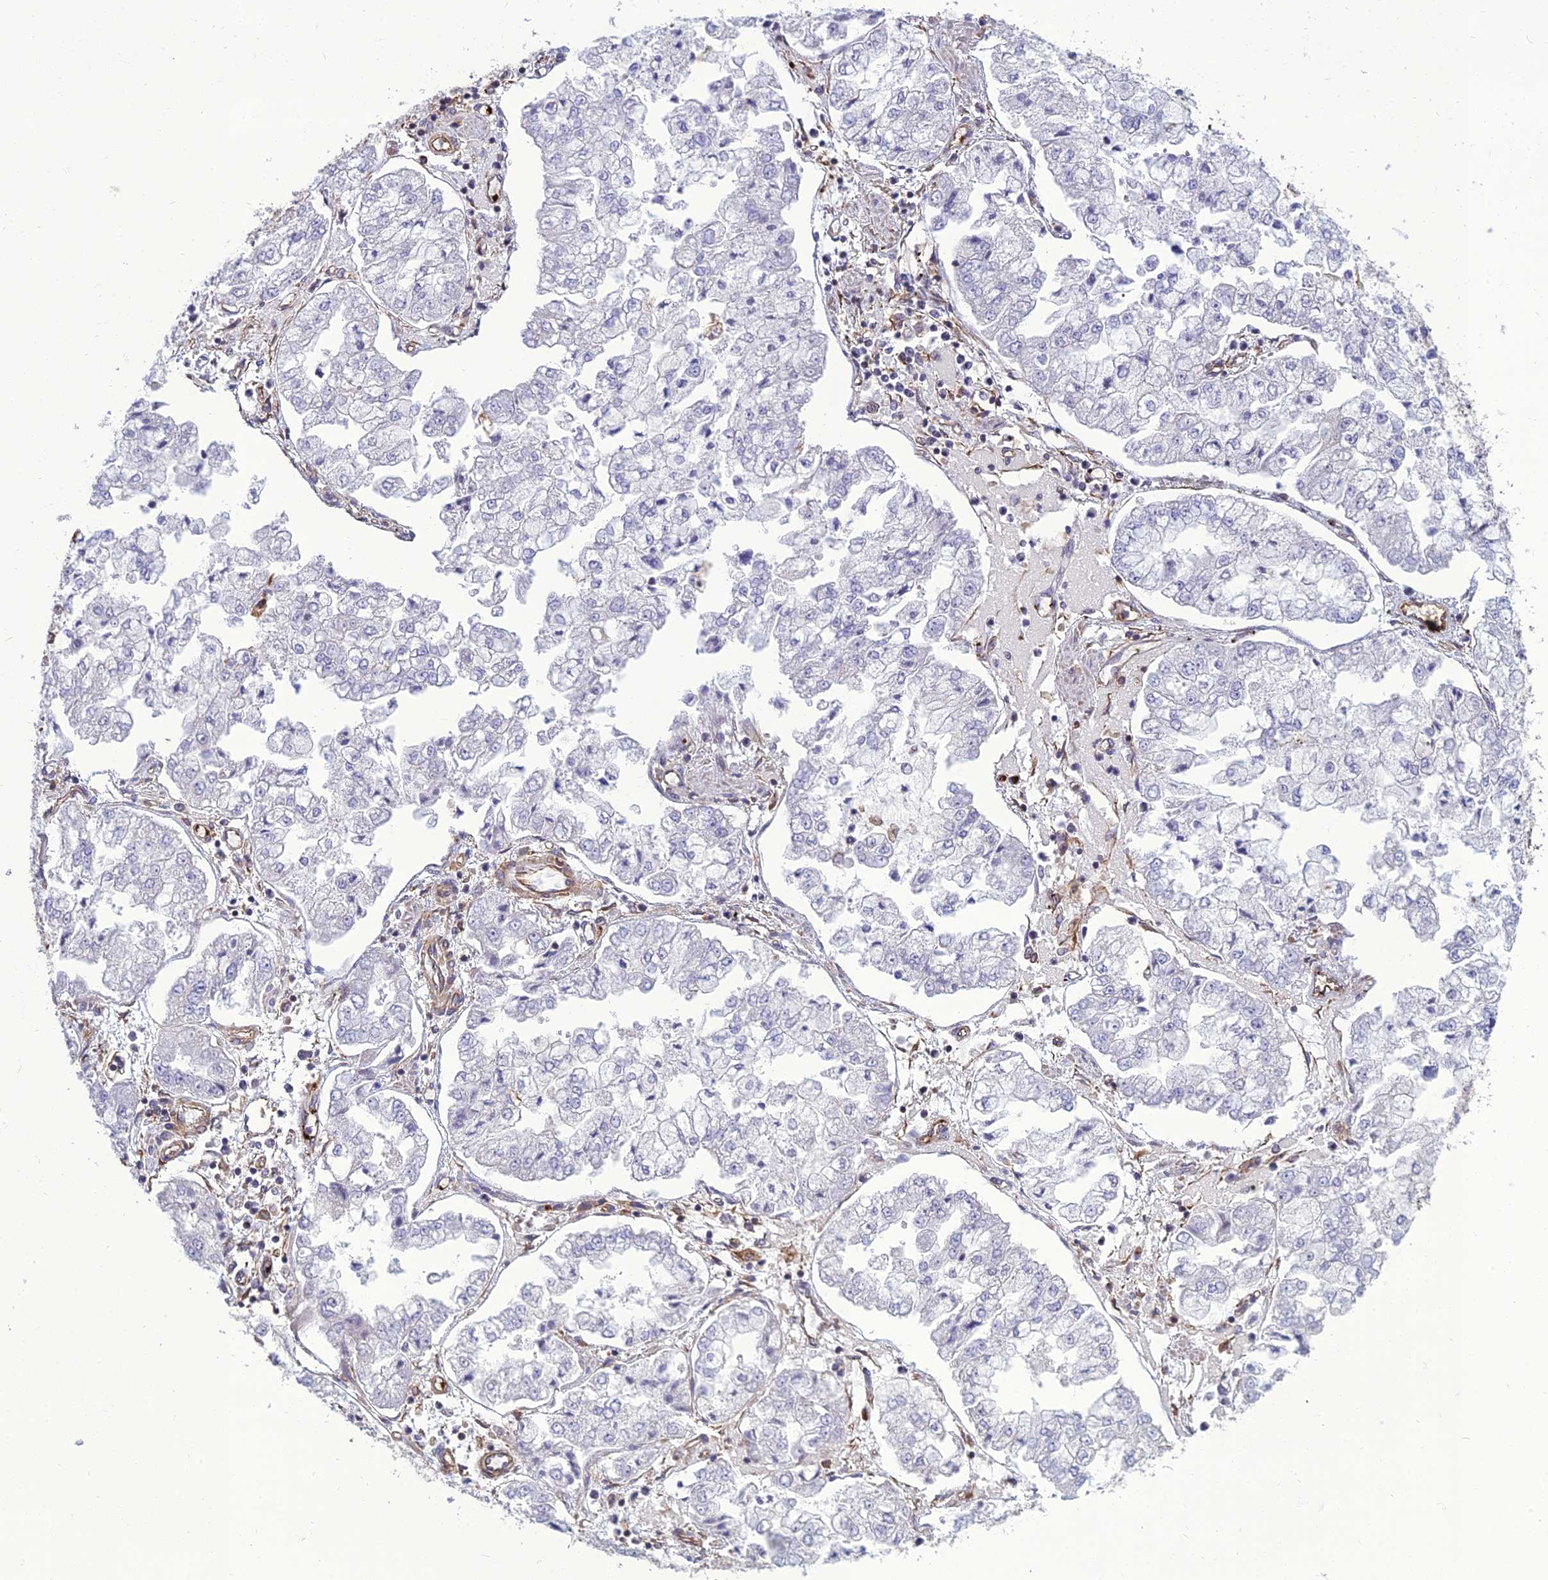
{"staining": {"intensity": "negative", "quantity": "none", "location": "none"}, "tissue": "stomach cancer", "cell_type": "Tumor cells", "image_type": "cancer", "snomed": [{"axis": "morphology", "description": "Adenocarcinoma, NOS"}, {"axis": "topography", "description": "Stomach"}], "caption": "Tumor cells show no significant expression in stomach cancer. (Stains: DAB immunohistochemistry (IHC) with hematoxylin counter stain, Microscopy: brightfield microscopy at high magnification).", "gene": "PSMD11", "patient": {"sex": "male", "age": 76}}